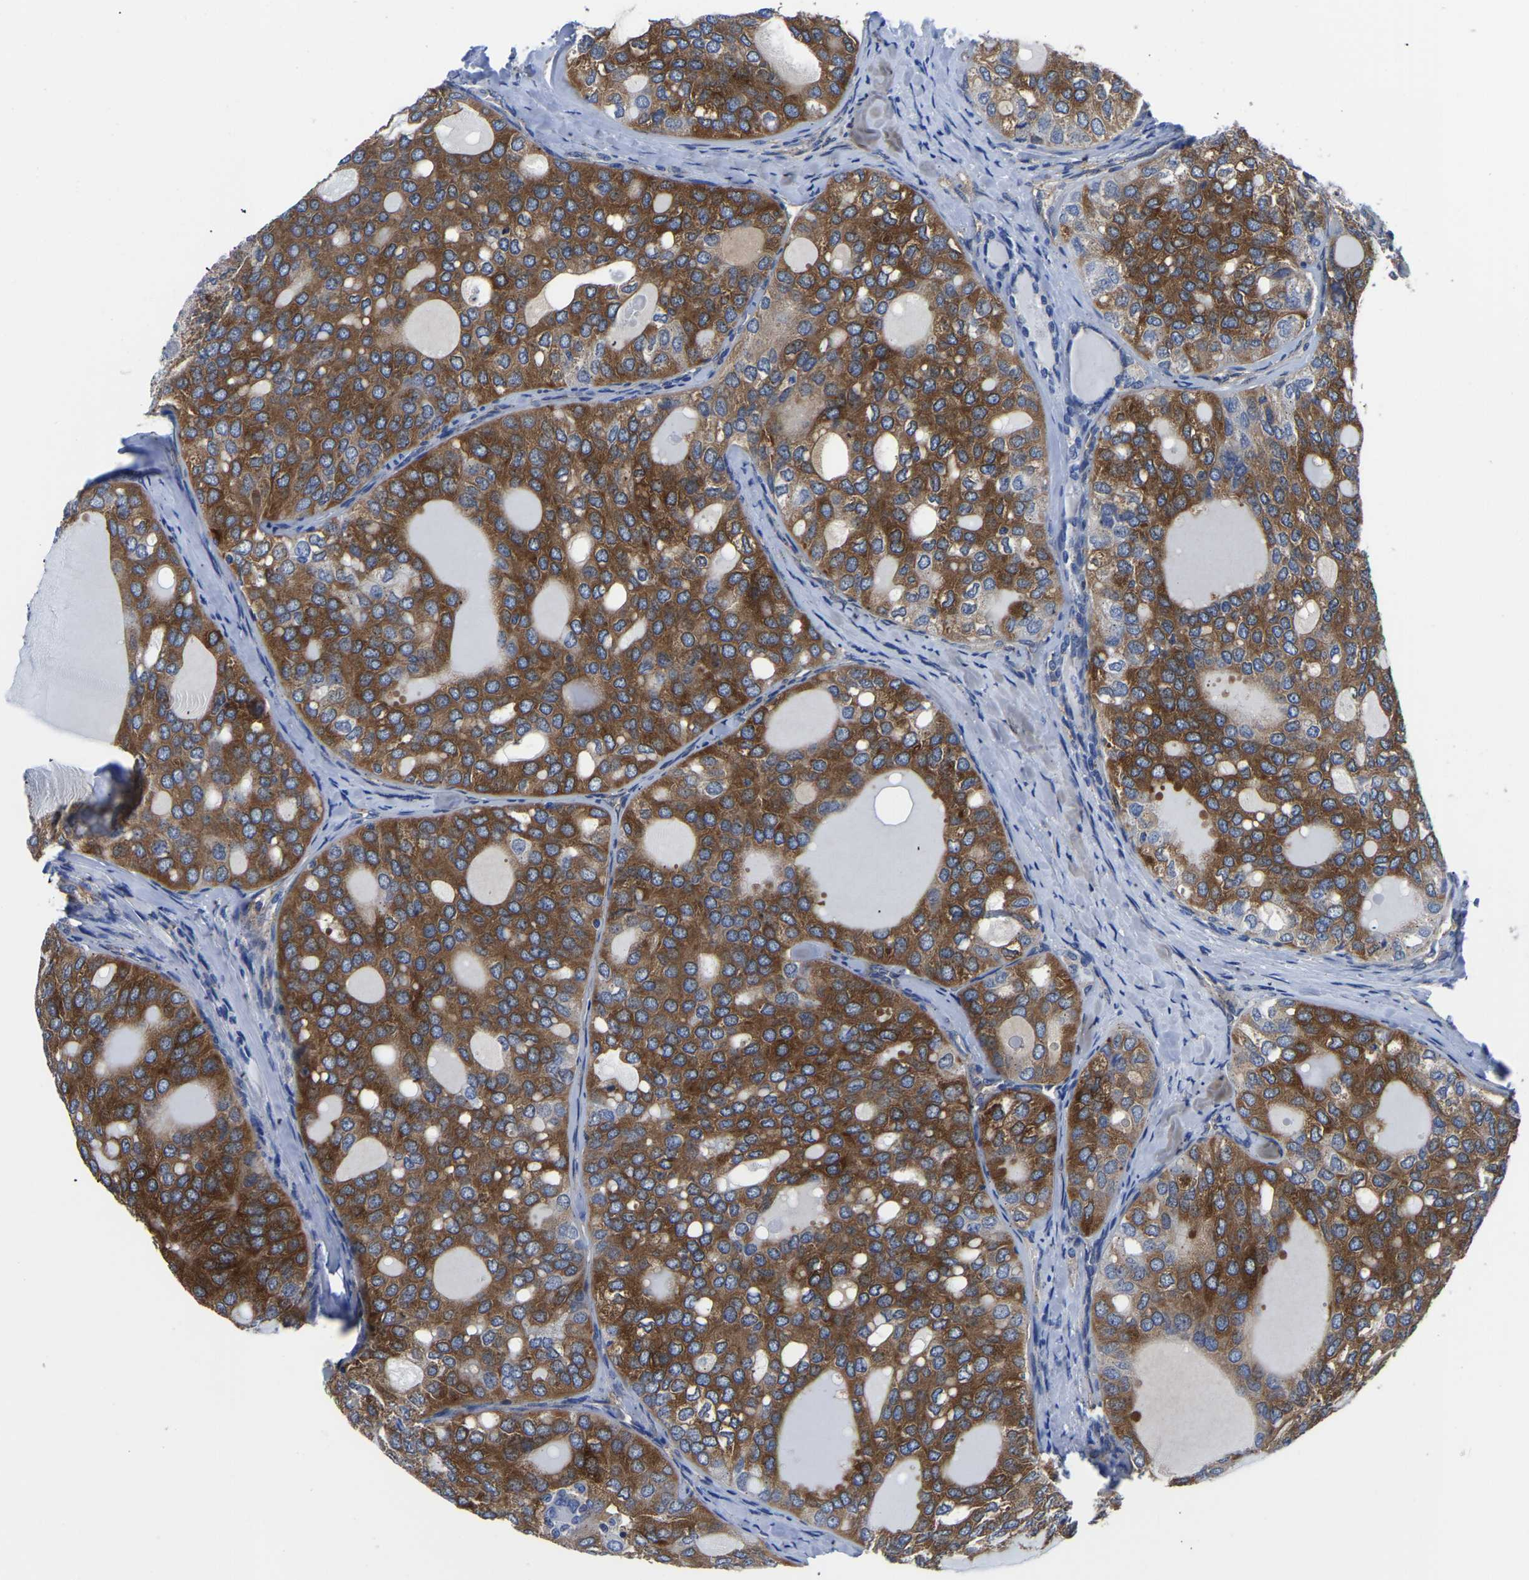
{"staining": {"intensity": "strong", "quantity": ">75%", "location": "cytoplasmic/membranous"}, "tissue": "thyroid cancer", "cell_type": "Tumor cells", "image_type": "cancer", "snomed": [{"axis": "morphology", "description": "Follicular adenoma carcinoma, NOS"}, {"axis": "topography", "description": "Thyroid gland"}], "caption": "A histopathology image of human thyroid follicular adenoma carcinoma stained for a protein displays strong cytoplasmic/membranous brown staining in tumor cells. The protein is stained brown, and the nuclei are stained in blue (DAB IHC with brightfield microscopy, high magnification).", "gene": "TFG", "patient": {"sex": "male", "age": 75}}